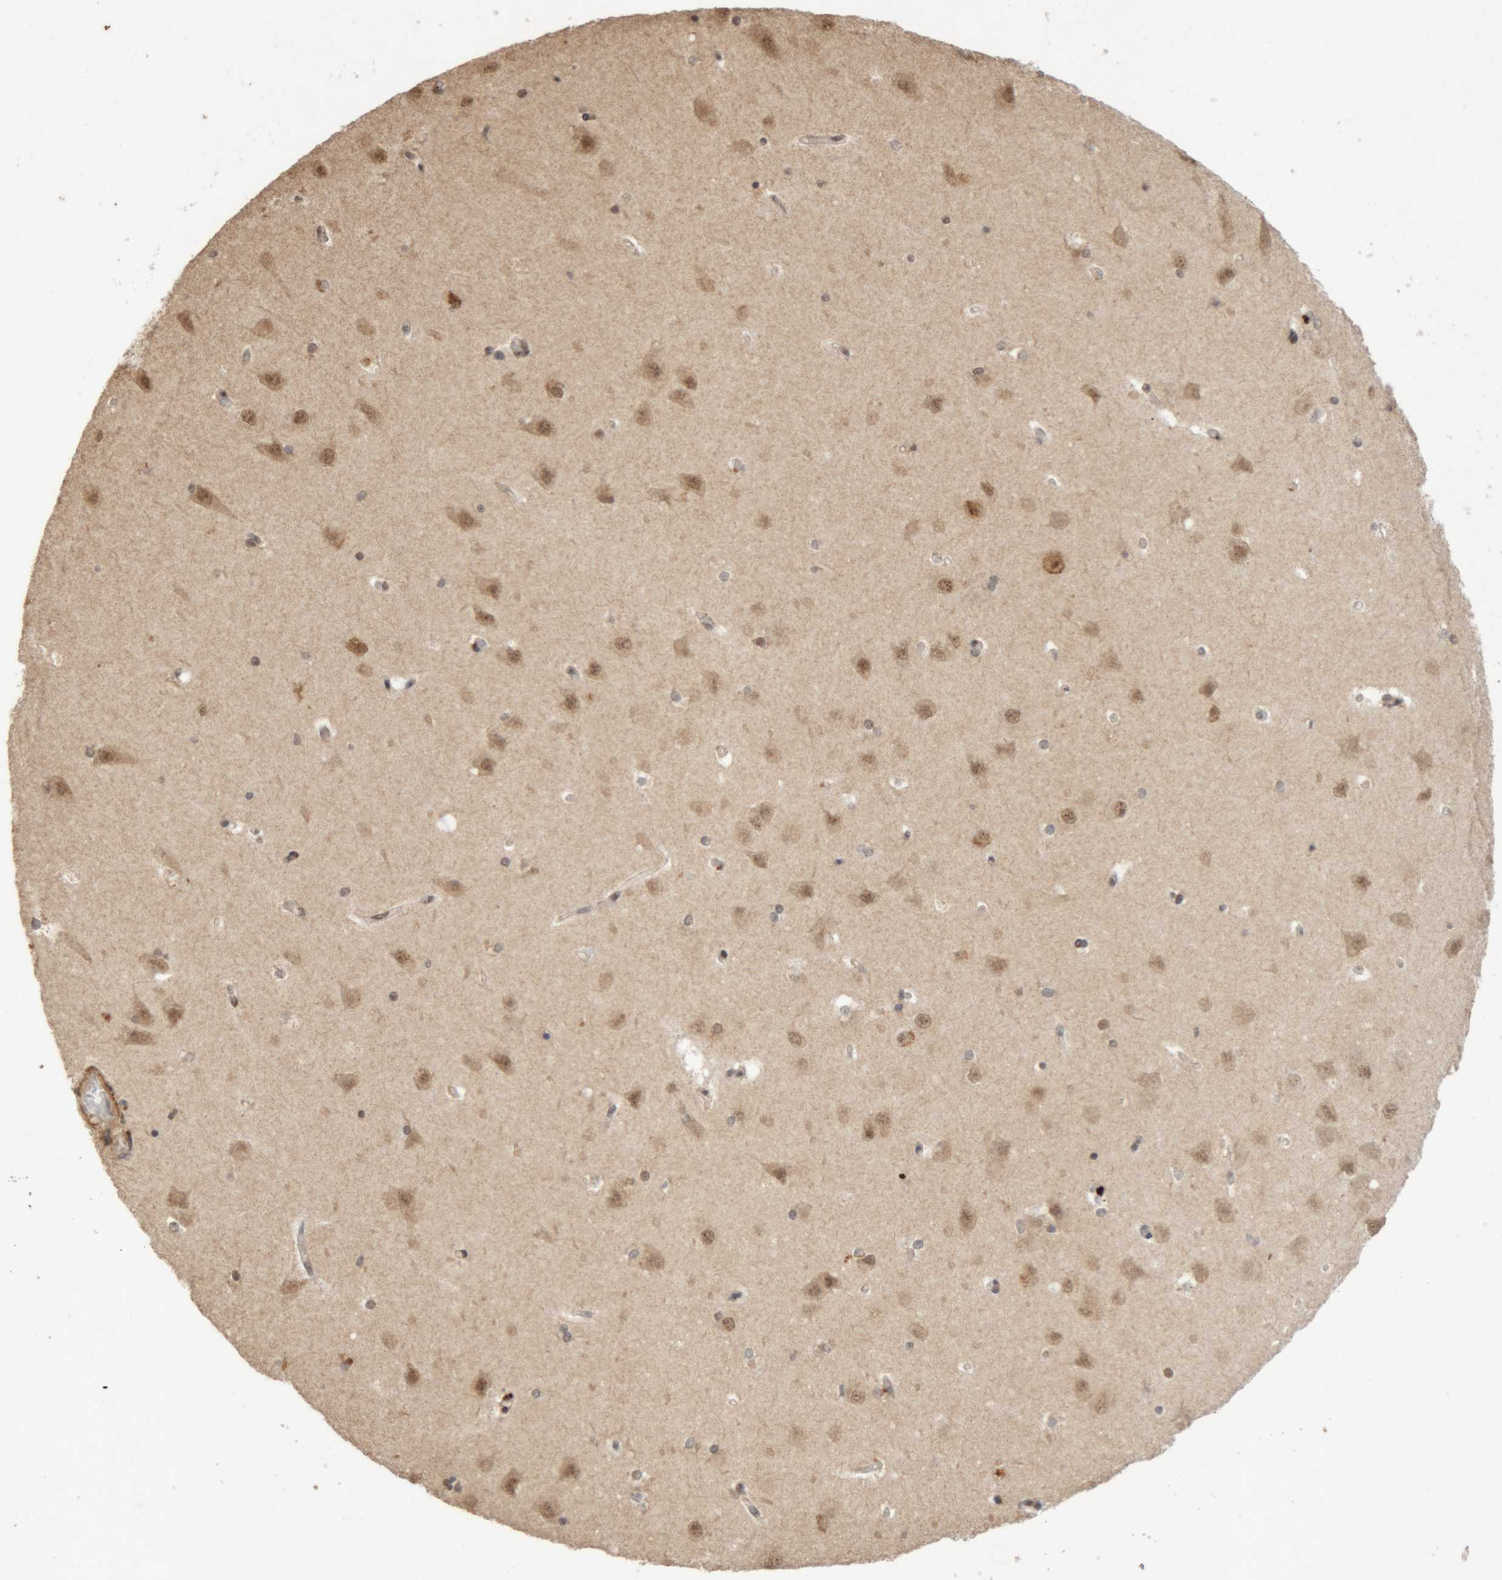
{"staining": {"intensity": "moderate", "quantity": "25%-75%", "location": "cytoplasmic/membranous,nuclear"}, "tissue": "hippocampus", "cell_type": "Glial cells", "image_type": "normal", "snomed": [{"axis": "morphology", "description": "Normal tissue, NOS"}, {"axis": "topography", "description": "Hippocampus"}], "caption": "A histopathology image of hippocampus stained for a protein shows moderate cytoplasmic/membranous,nuclear brown staining in glial cells. The staining is performed using DAB (3,3'-diaminobenzidine) brown chromogen to label protein expression. The nuclei are counter-stained blue using hematoxylin.", "gene": "KEAP1", "patient": {"sex": "male", "age": 45}}